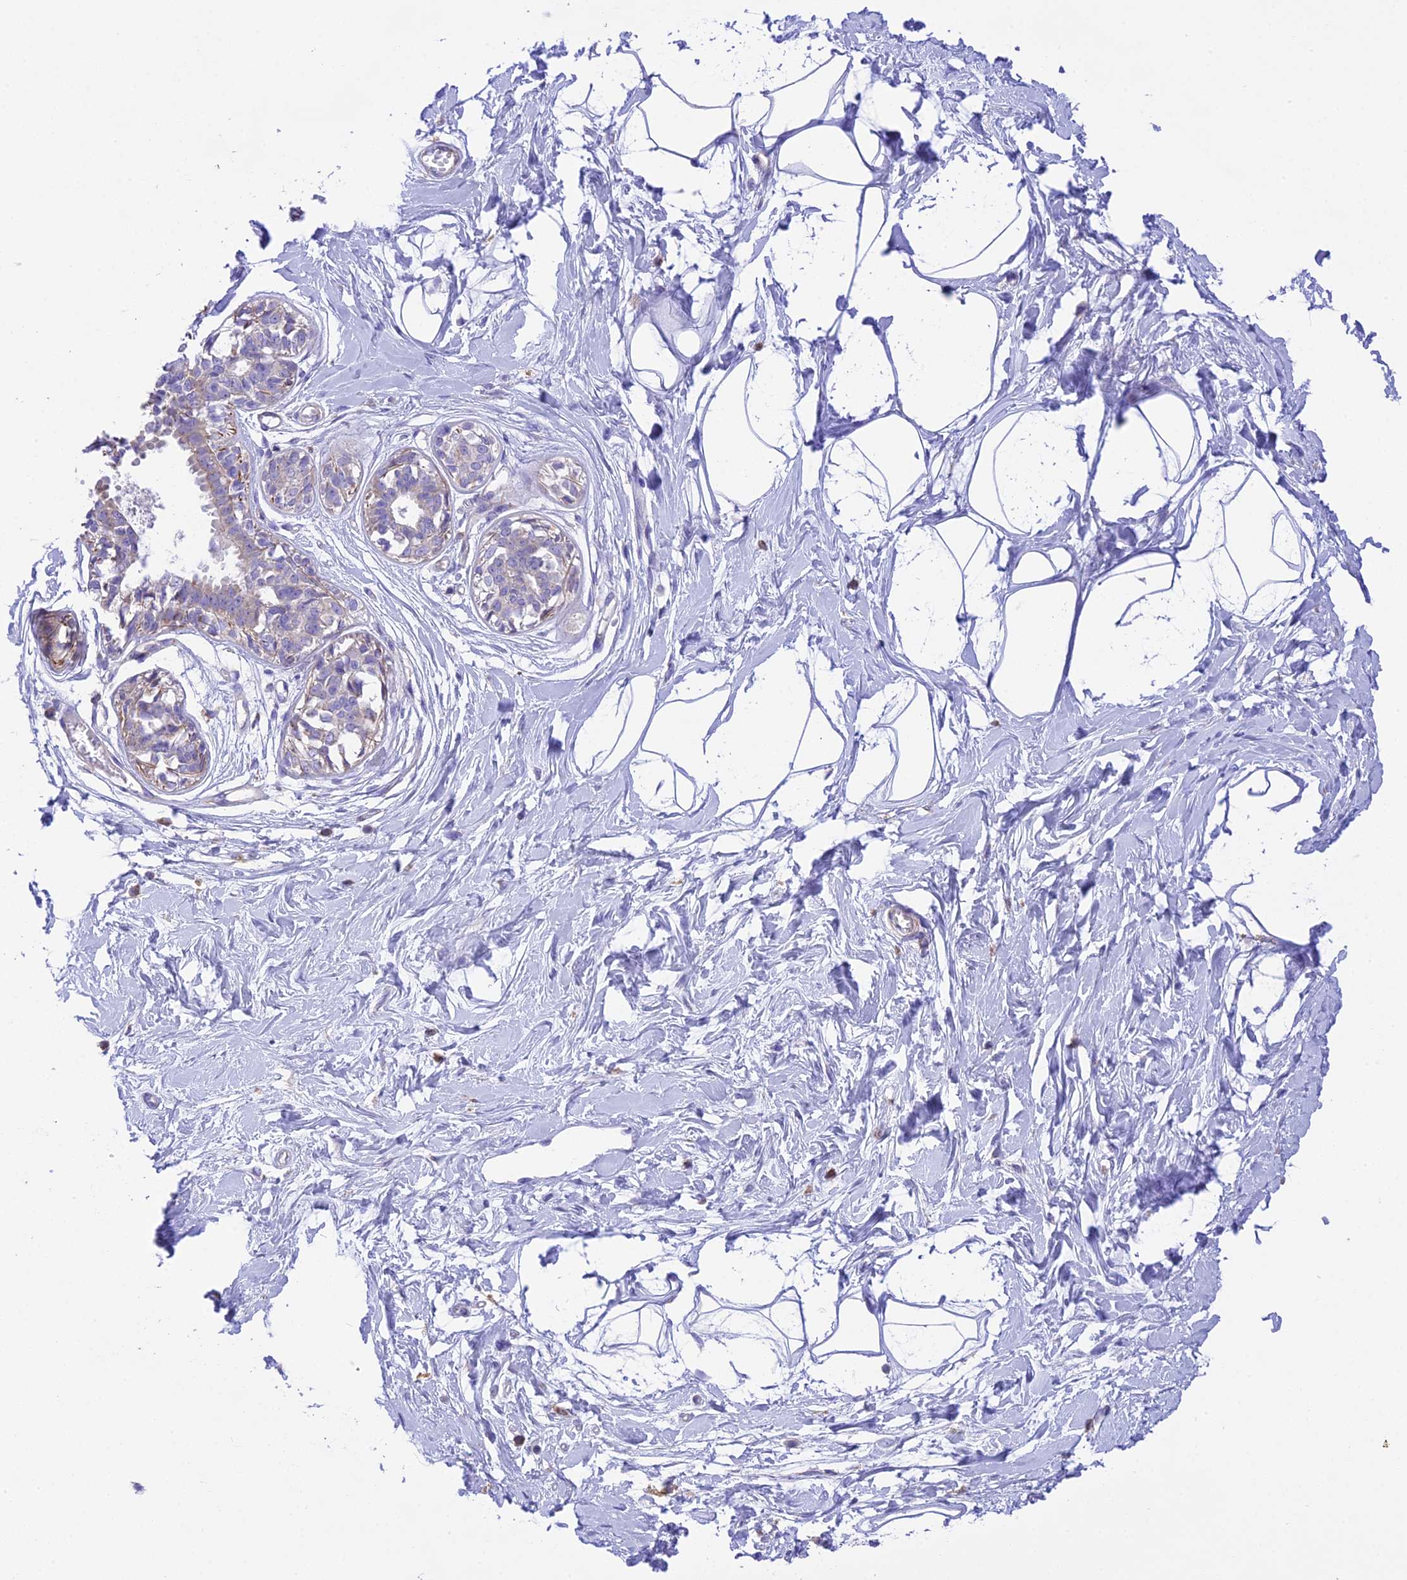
{"staining": {"intensity": "negative", "quantity": "none", "location": "none"}, "tissue": "breast", "cell_type": "Adipocytes", "image_type": "normal", "snomed": [{"axis": "morphology", "description": "Normal tissue, NOS"}, {"axis": "topography", "description": "Breast"}], "caption": "DAB immunohistochemical staining of normal breast displays no significant positivity in adipocytes.", "gene": "CORO7", "patient": {"sex": "female", "age": 45}}